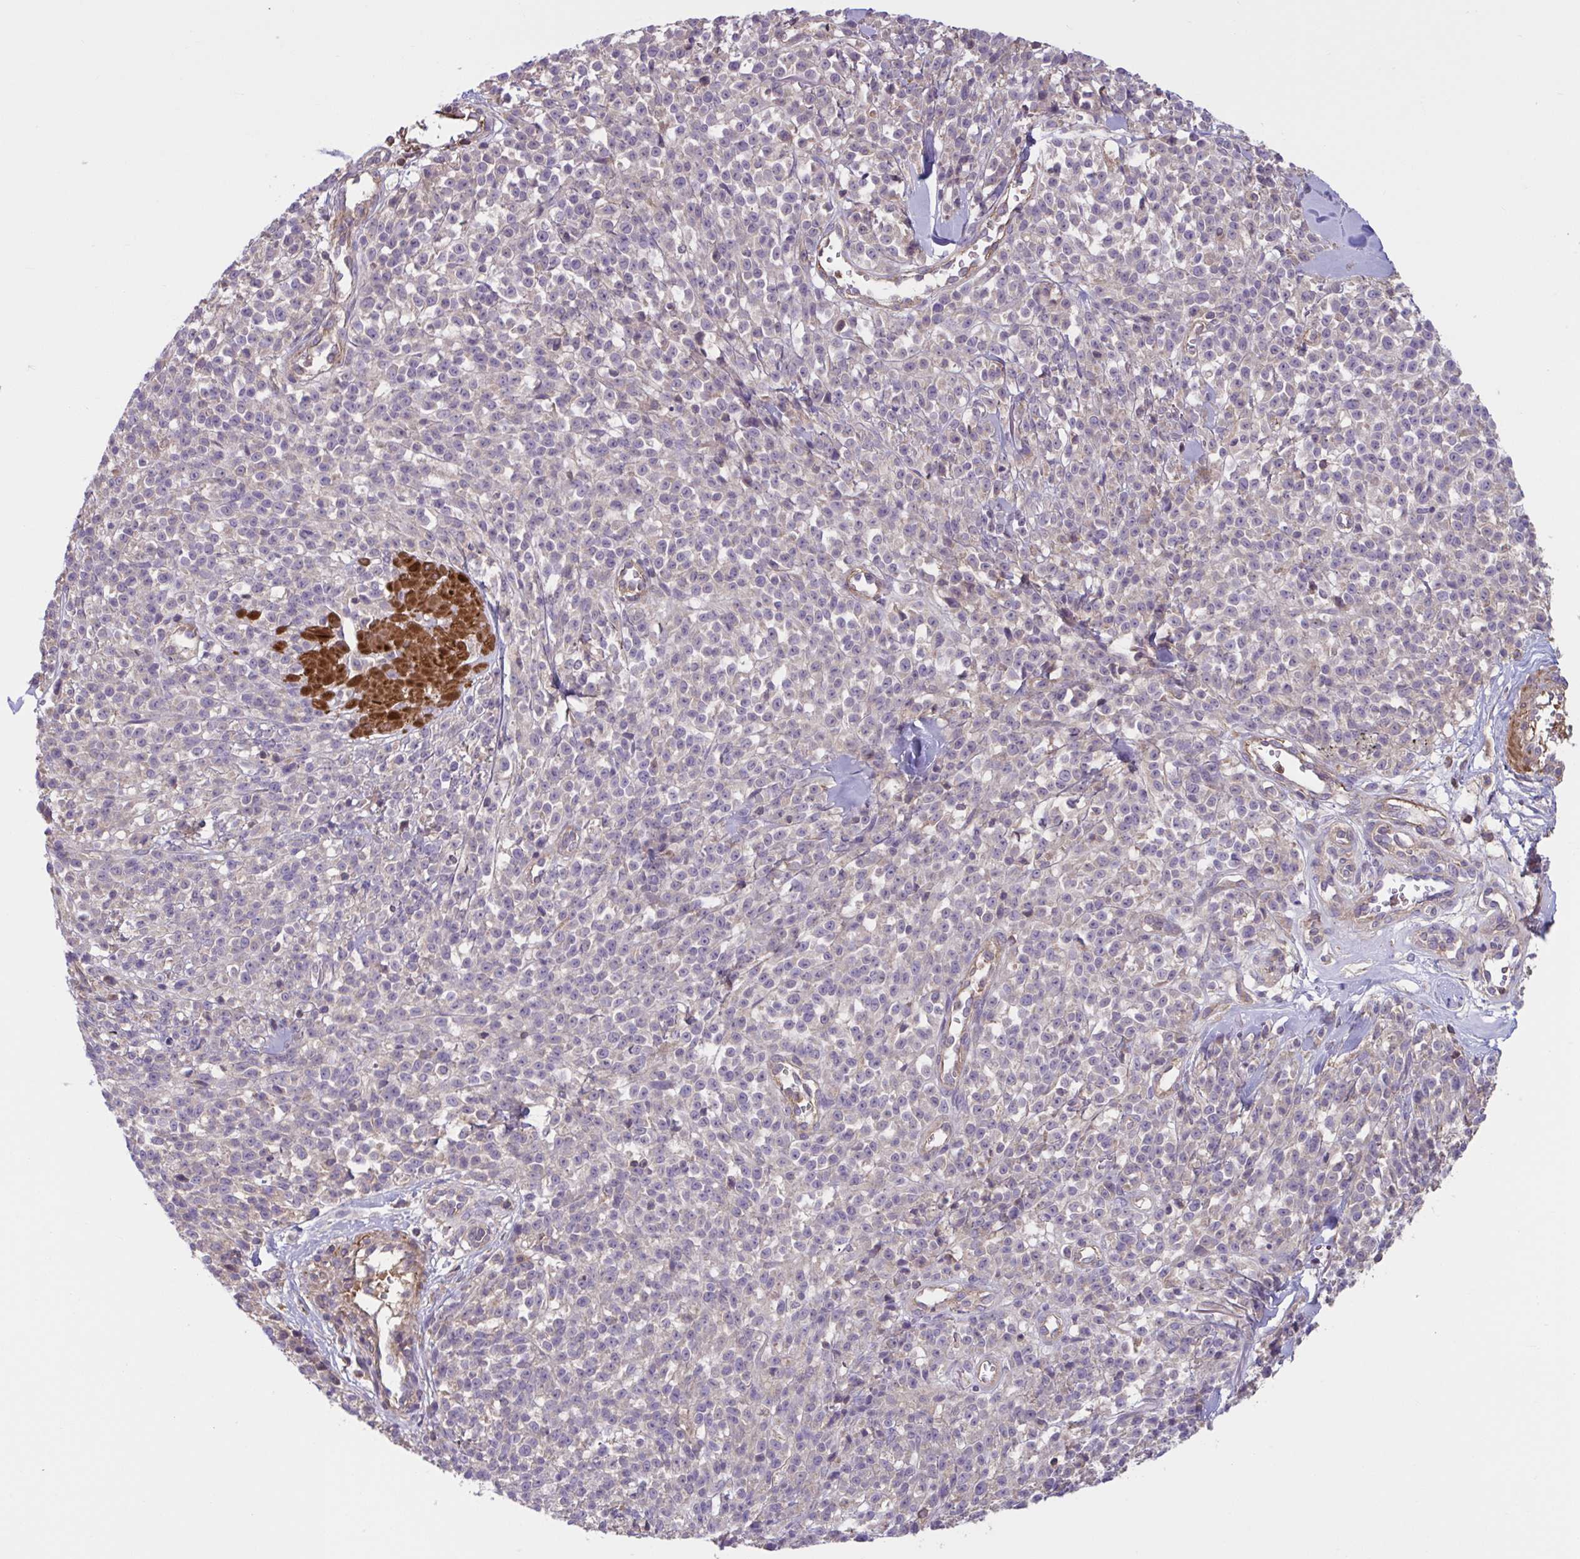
{"staining": {"intensity": "negative", "quantity": "none", "location": "none"}, "tissue": "melanoma", "cell_type": "Tumor cells", "image_type": "cancer", "snomed": [{"axis": "morphology", "description": "Malignant melanoma, NOS"}, {"axis": "topography", "description": "Skin"}, {"axis": "topography", "description": "Skin of trunk"}], "caption": "Tumor cells are negative for brown protein staining in malignant melanoma.", "gene": "WNT9B", "patient": {"sex": "male", "age": 74}}